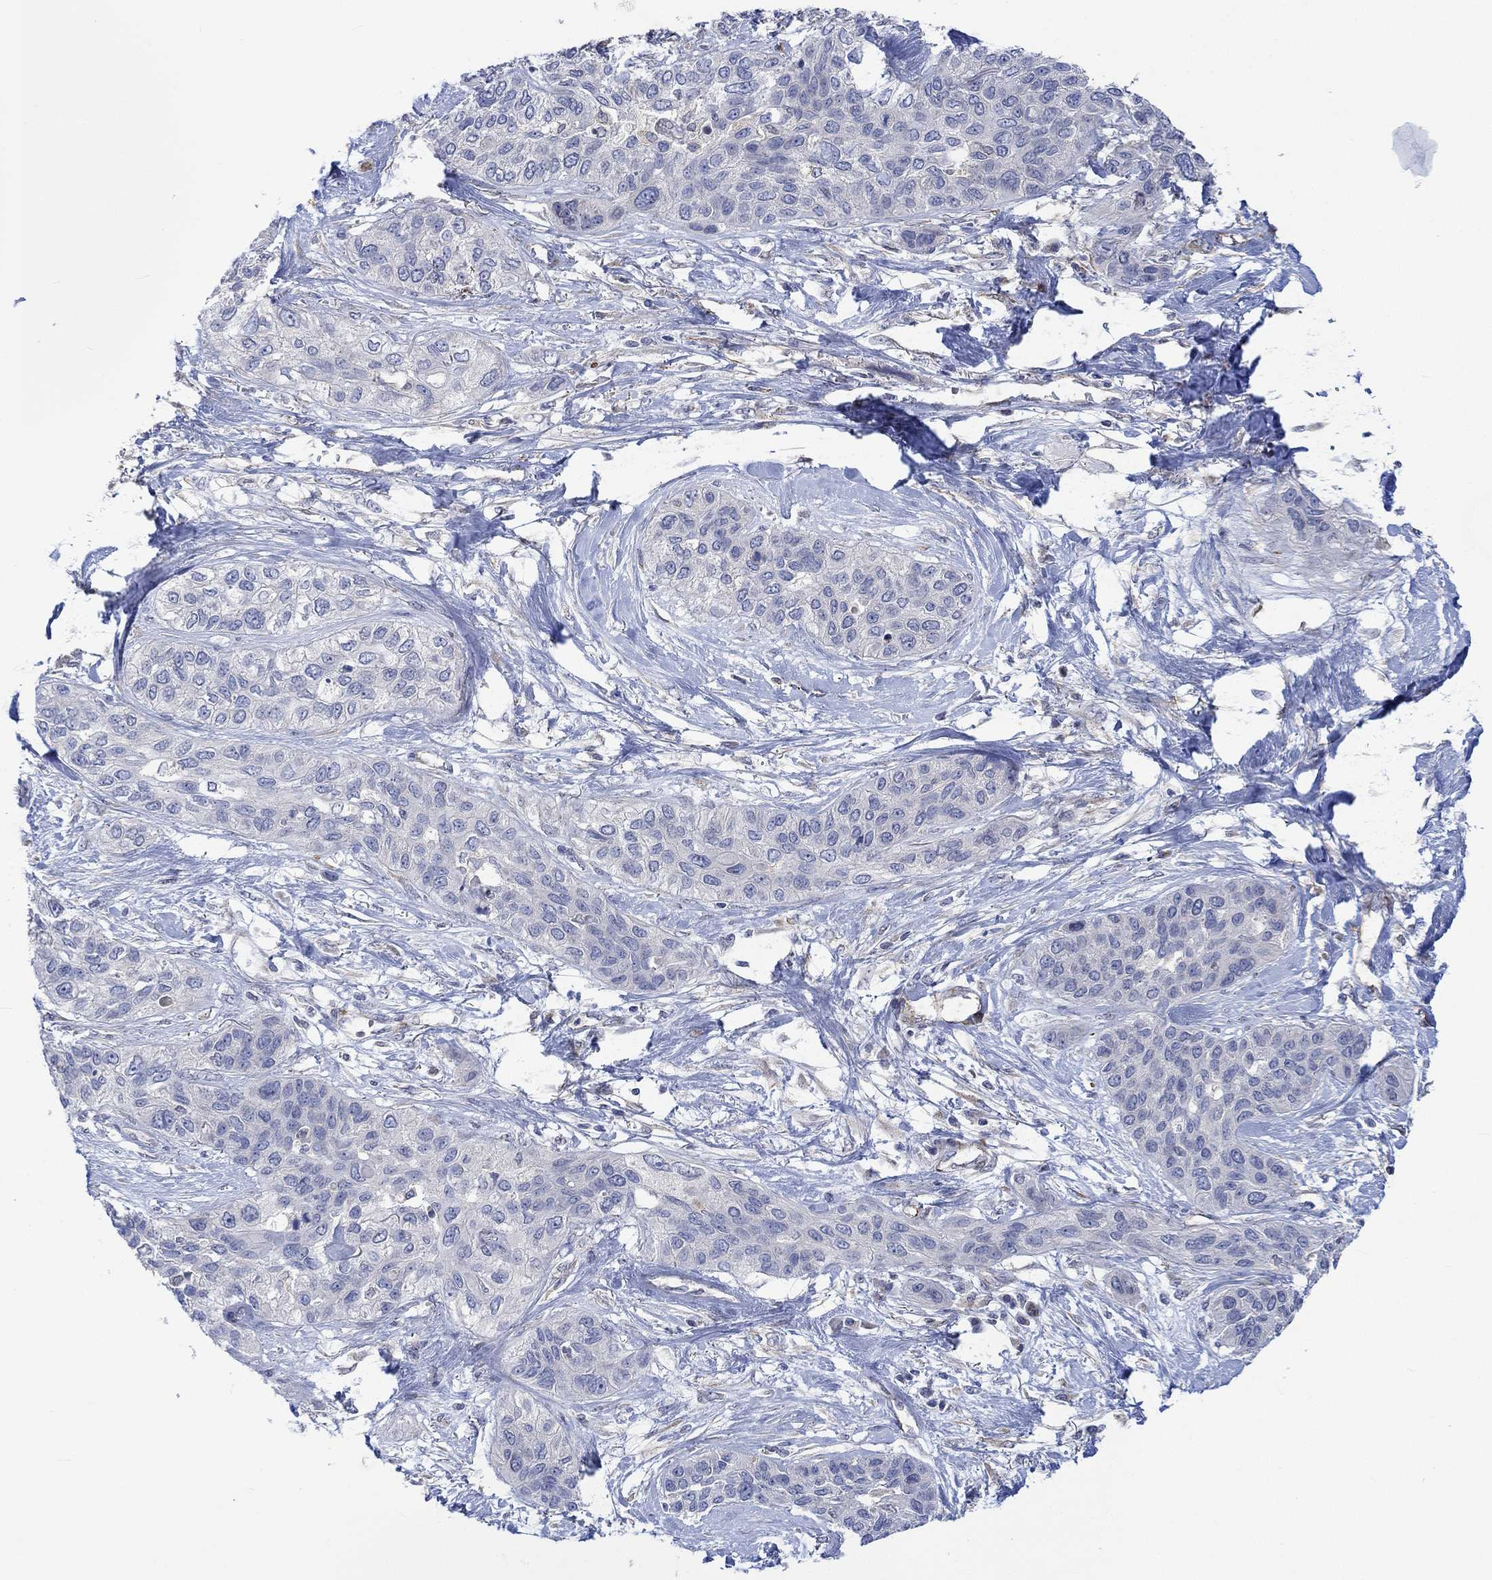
{"staining": {"intensity": "negative", "quantity": "none", "location": "none"}, "tissue": "lung cancer", "cell_type": "Tumor cells", "image_type": "cancer", "snomed": [{"axis": "morphology", "description": "Squamous cell carcinoma, NOS"}, {"axis": "topography", "description": "Lung"}], "caption": "Human lung cancer (squamous cell carcinoma) stained for a protein using immunohistochemistry (IHC) reveals no expression in tumor cells.", "gene": "CAMK1D", "patient": {"sex": "female", "age": 70}}